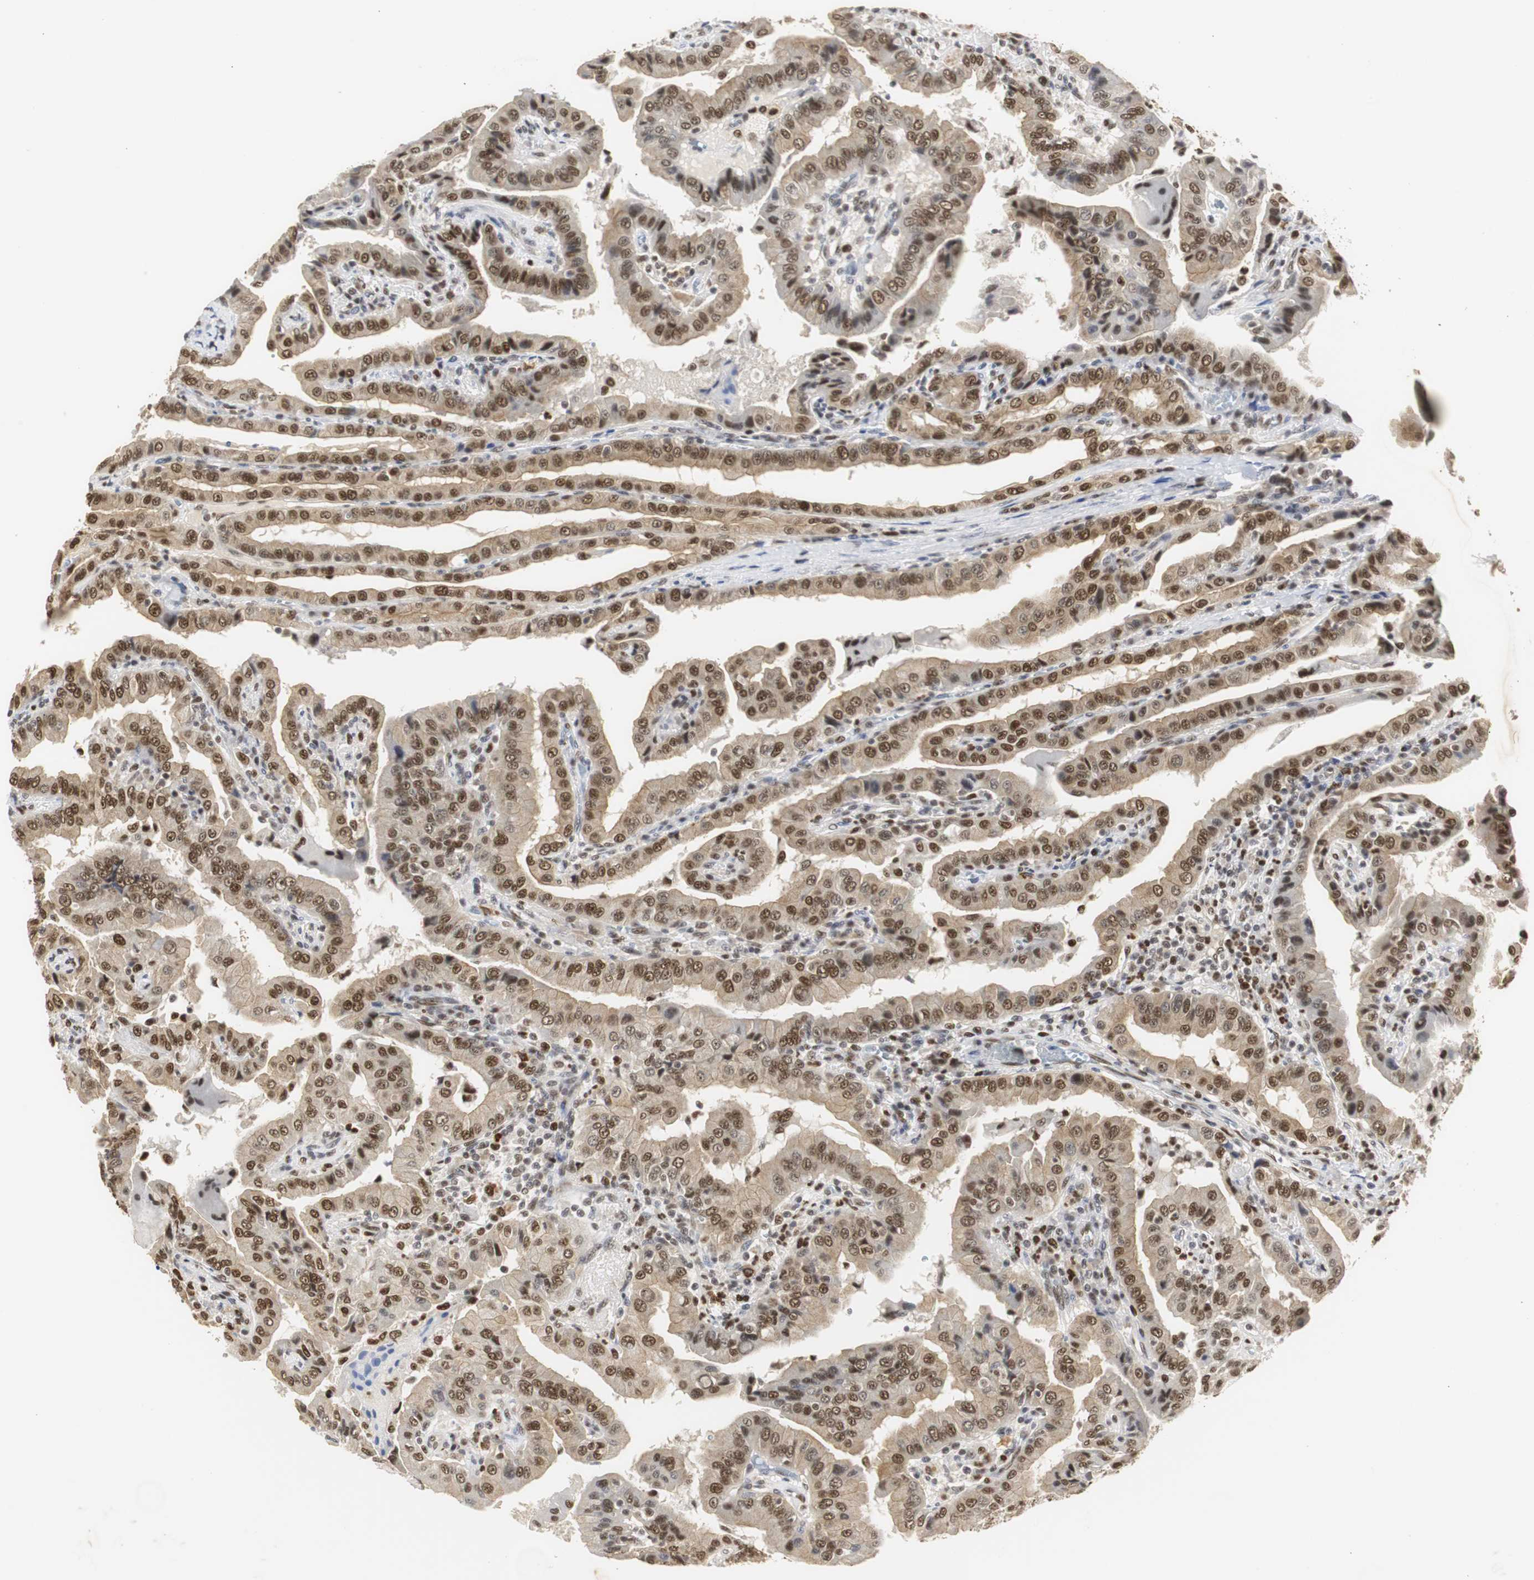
{"staining": {"intensity": "strong", "quantity": ">75%", "location": "cytoplasmic/membranous,nuclear"}, "tissue": "thyroid cancer", "cell_type": "Tumor cells", "image_type": "cancer", "snomed": [{"axis": "morphology", "description": "Papillary adenocarcinoma, NOS"}, {"axis": "topography", "description": "Thyroid gland"}], "caption": "The micrograph shows a brown stain indicating the presence of a protein in the cytoplasmic/membranous and nuclear of tumor cells in thyroid cancer (papillary adenocarcinoma).", "gene": "ZFC3H1", "patient": {"sex": "male", "age": 33}}